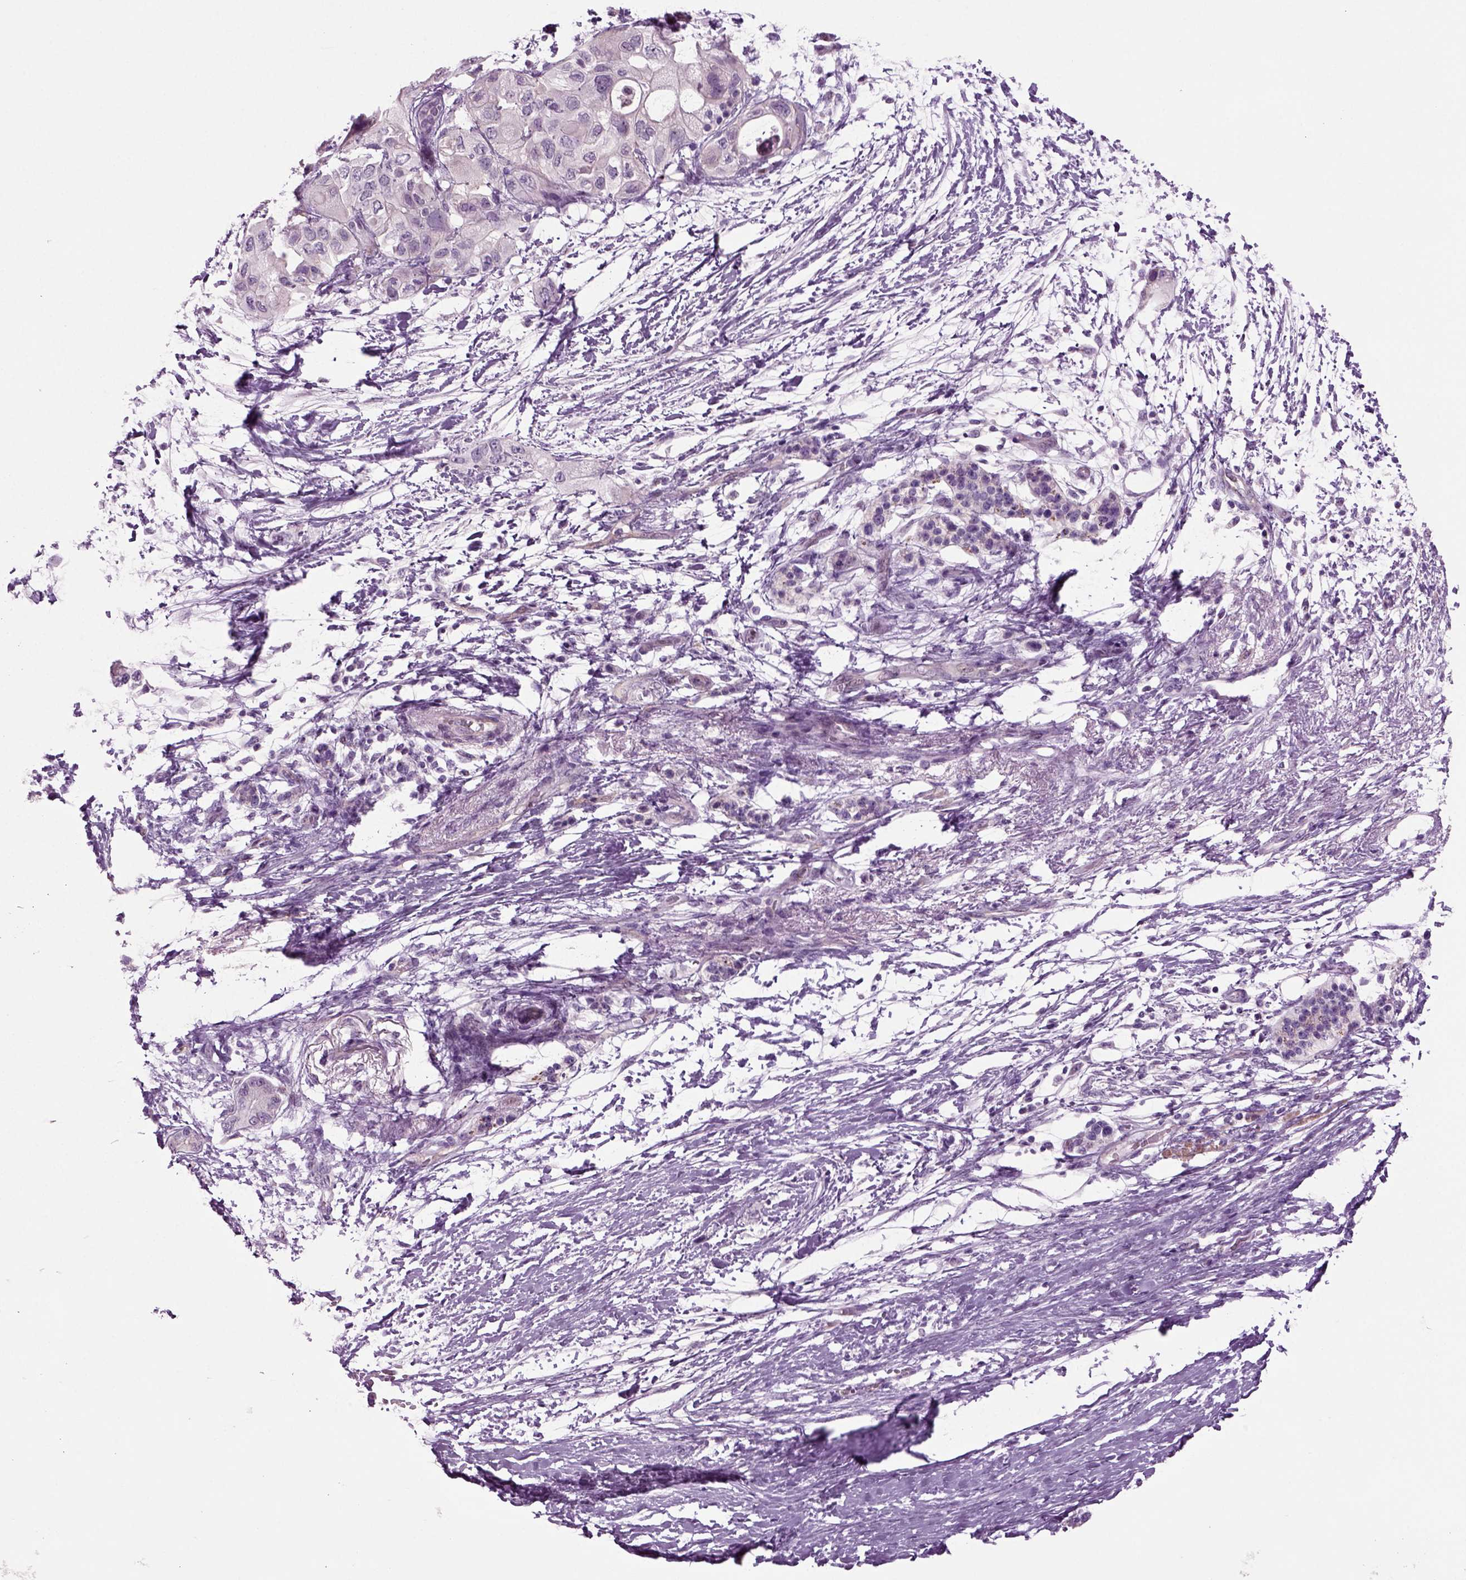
{"staining": {"intensity": "negative", "quantity": "none", "location": "none"}, "tissue": "pancreatic cancer", "cell_type": "Tumor cells", "image_type": "cancer", "snomed": [{"axis": "morphology", "description": "Adenocarcinoma, NOS"}, {"axis": "topography", "description": "Pancreas"}], "caption": "Pancreatic cancer (adenocarcinoma) was stained to show a protein in brown. There is no significant positivity in tumor cells. Nuclei are stained in blue.", "gene": "COL9A2", "patient": {"sex": "female", "age": 72}}